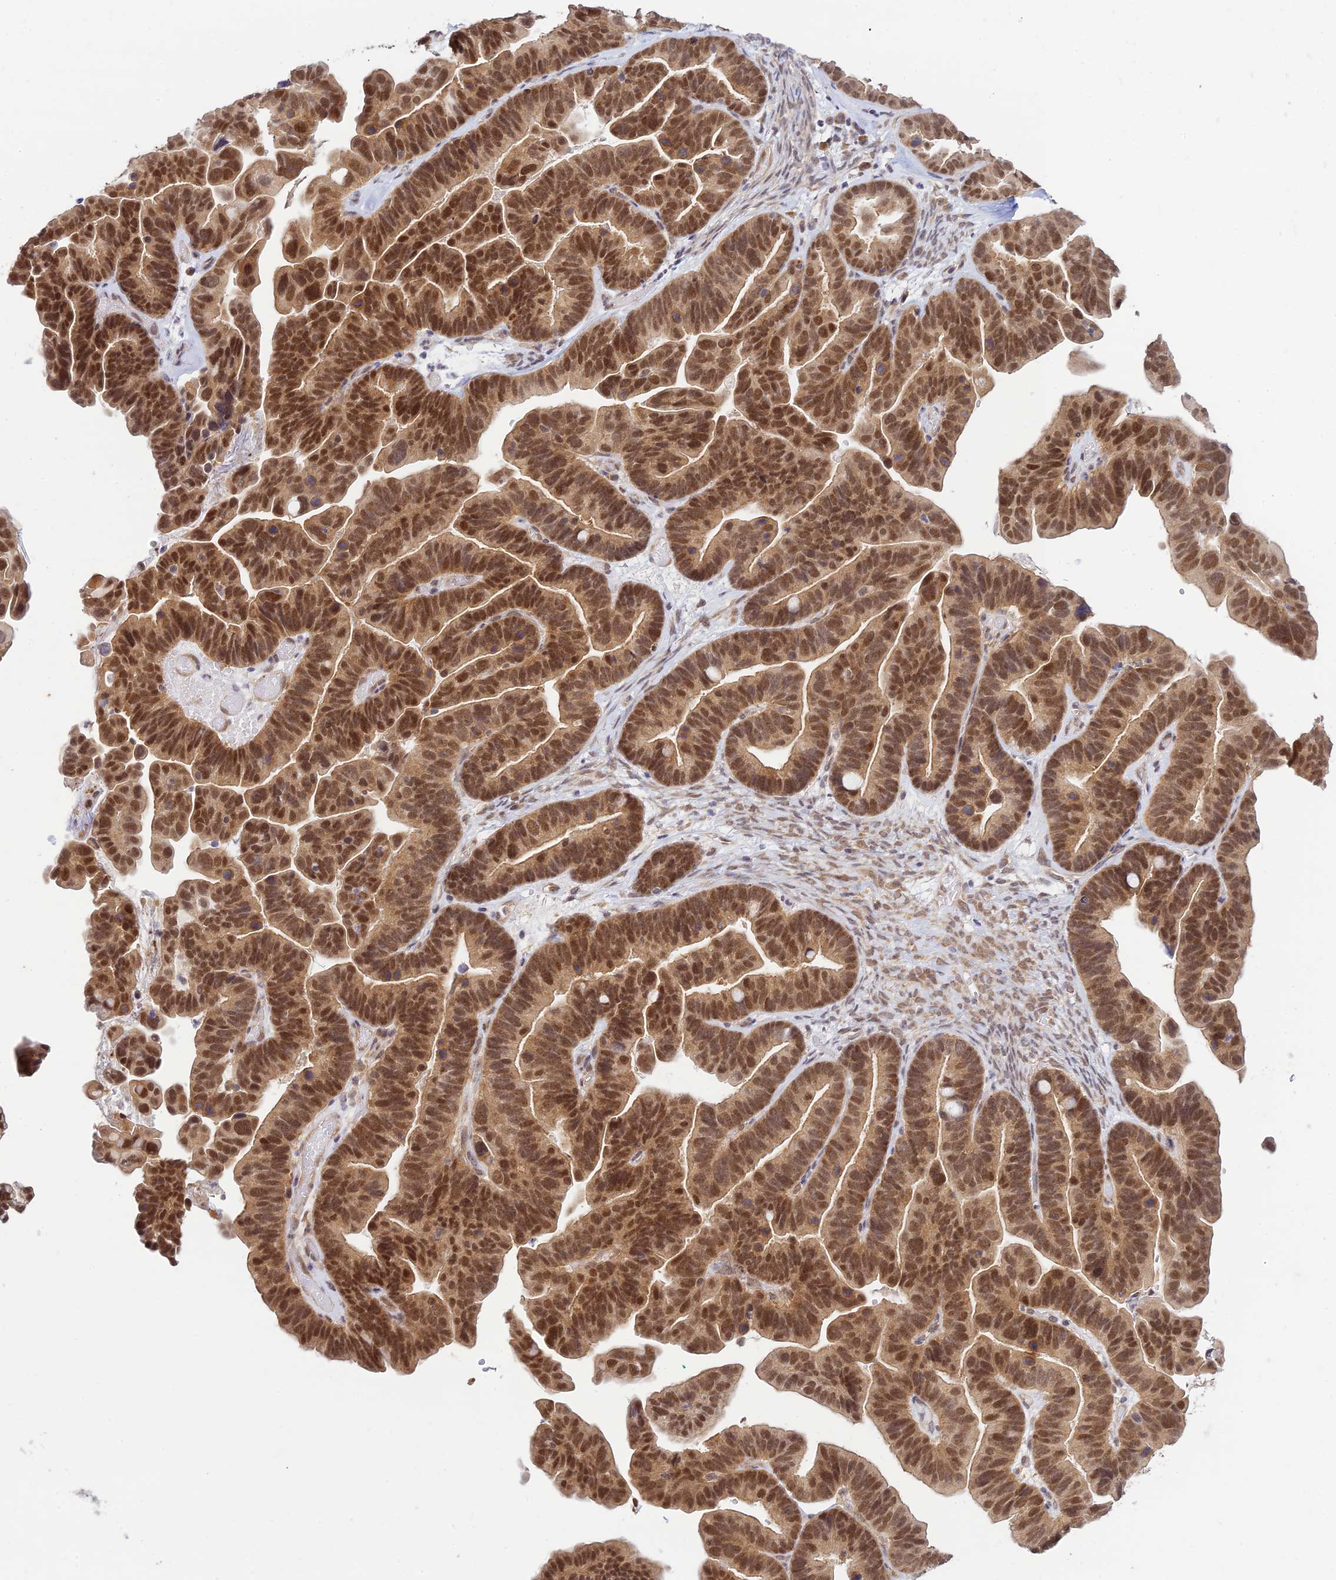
{"staining": {"intensity": "moderate", "quantity": ">75%", "location": "nuclear"}, "tissue": "ovarian cancer", "cell_type": "Tumor cells", "image_type": "cancer", "snomed": [{"axis": "morphology", "description": "Cystadenocarcinoma, serous, NOS"}, {"axis": "topography", "description": "Ovary"}], "caption": "There is medium levels of moderate nuclear expression in tumor cells of serous cystadenocarcinoma (ovarian), as demonstrated by immunohistochemical staining (brown color).", "gene": "SKIC8", "patient": {"sex": "female", "age": 56}}